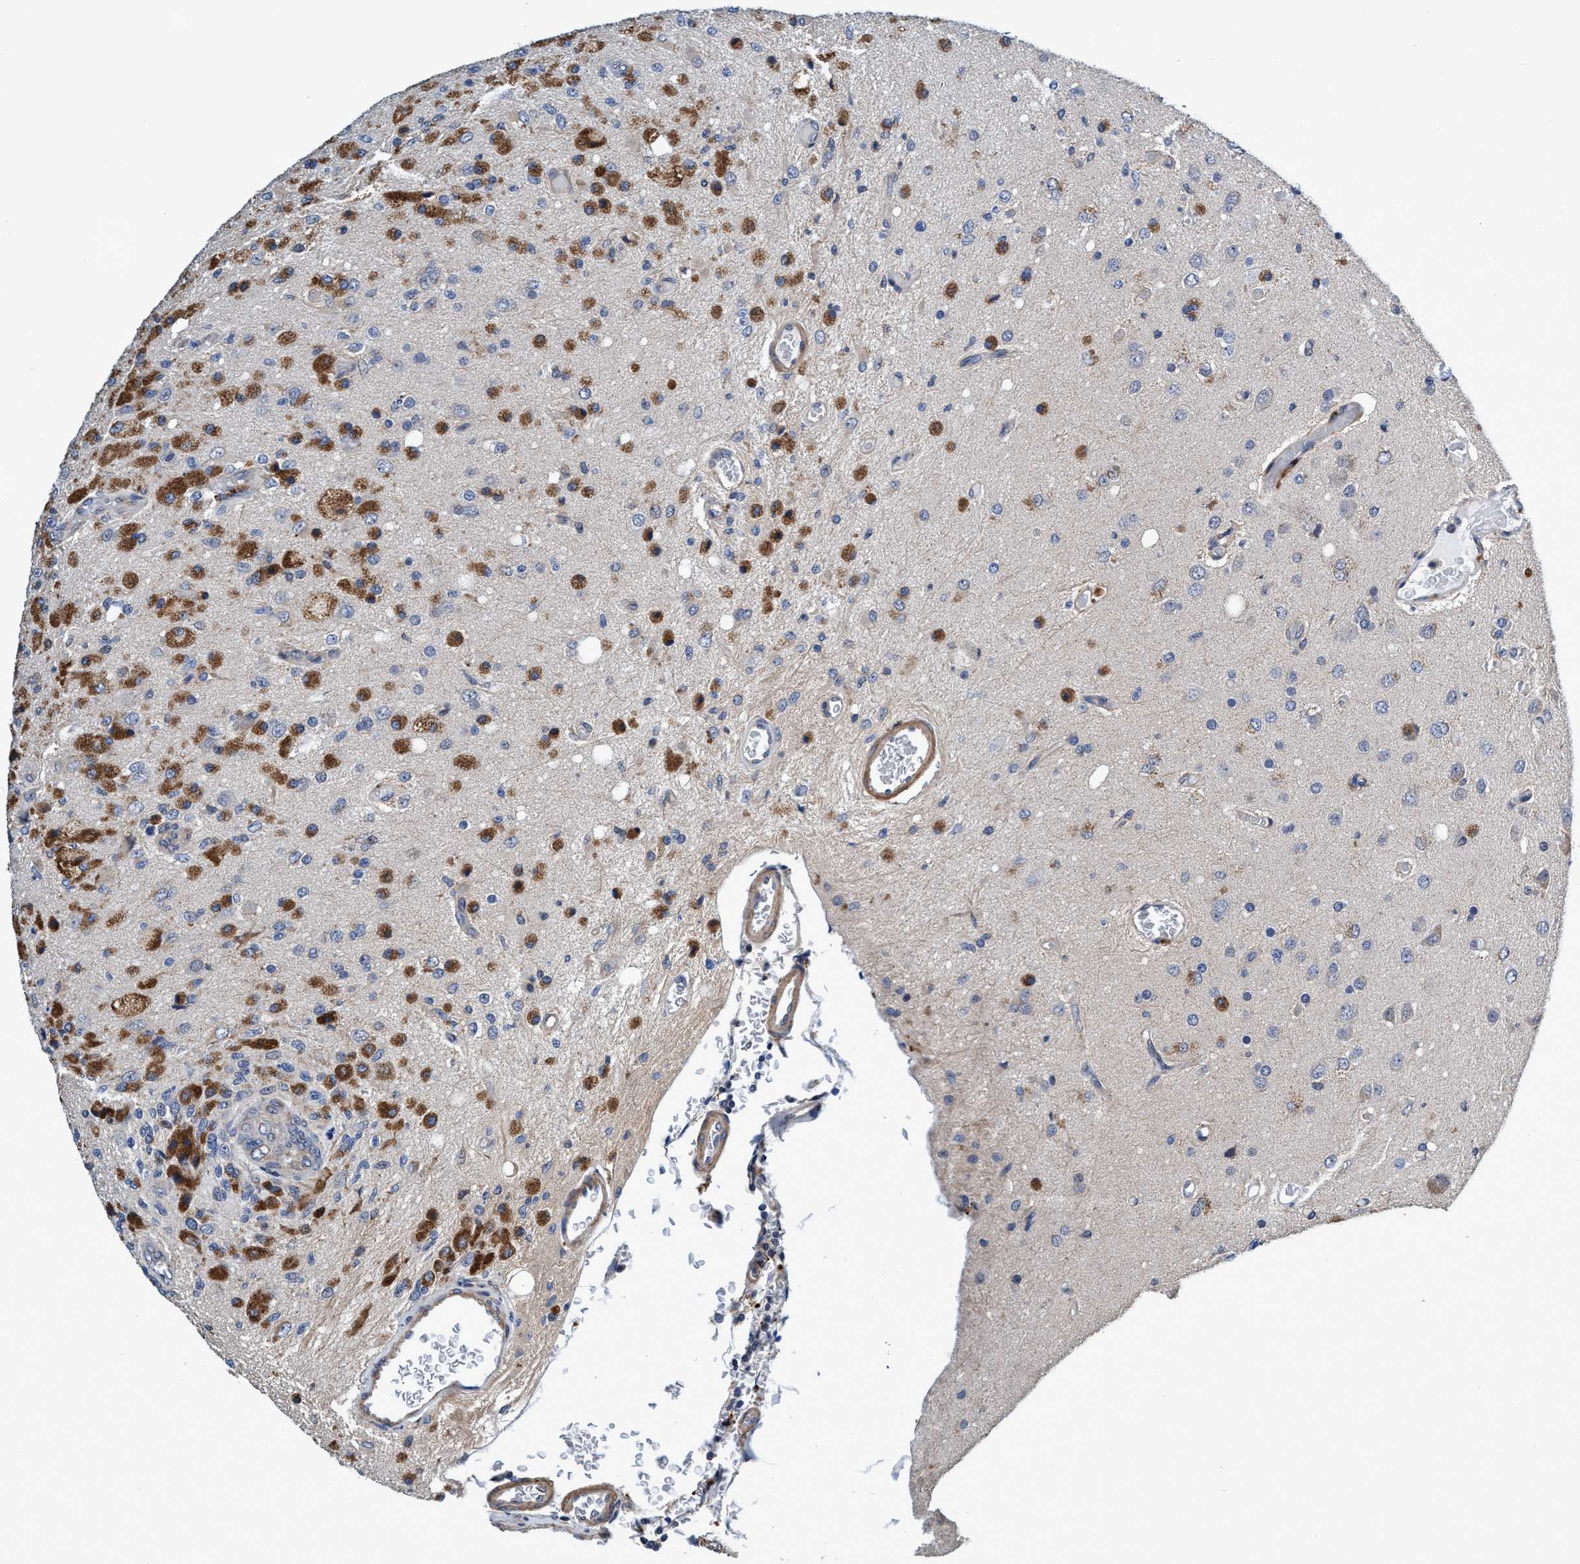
{"staining": {"intensity": "moderate", "quantity": "25%-75%", "location": "cytoplasmic/membranous"}, "tissue": "glioma", "cell_type": "Tumor cells", "image_type": "cancer", "snomed": [{"axis": "morphology", "description": "Normal tissue, NOS"}, {"axis": "morphology", "description": "Glioma, malignant, High grade"}, {"axis": "topography", "description": "Cerebral cortex"}], "caption": "This image demonstrates IHC staining of glioma, with medium moderate cytoplasmic/membranous expression in about 25%-75% of tumor cells.", "gene": "CALCOCO2", "patient": {"sex": "male", "age": 77}}